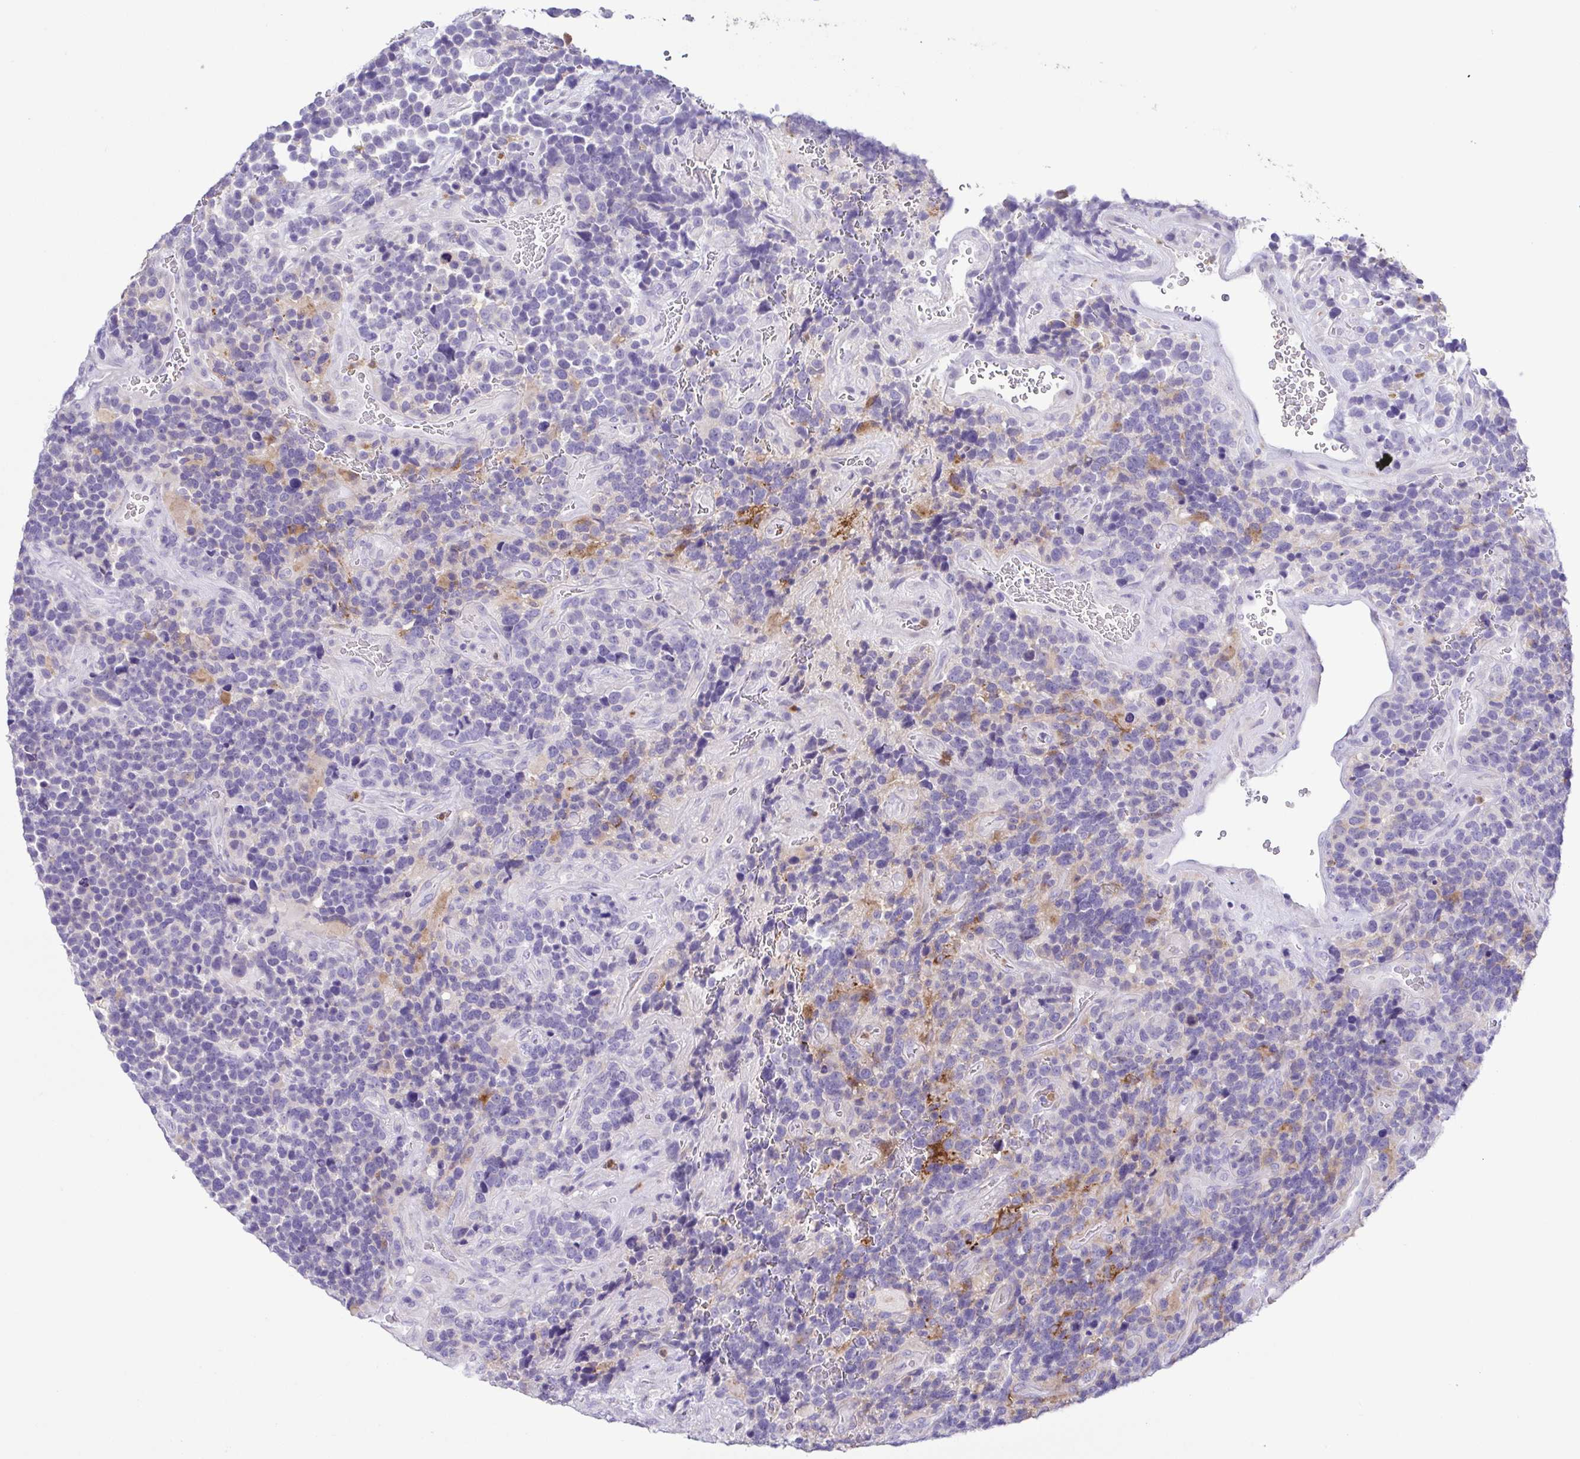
{"staining": {"intensity": "negative", "quantity": "none", "location": "none"}, "tissue": "glioma", "cell_type": "Tumor cells", "image_type": "cancer", "snomed": [{"axis": "morphology", "description": "Glioma, malignant, High grade"}, {"axis": "topography", "description": "Brain"}], "caption": "Glioma stained for a protein using immunohistochemistry demonstrates no positivity tumor cells.", "gene": "ATP6V1G2", "patient": {"sex": "male", "age": 33}}